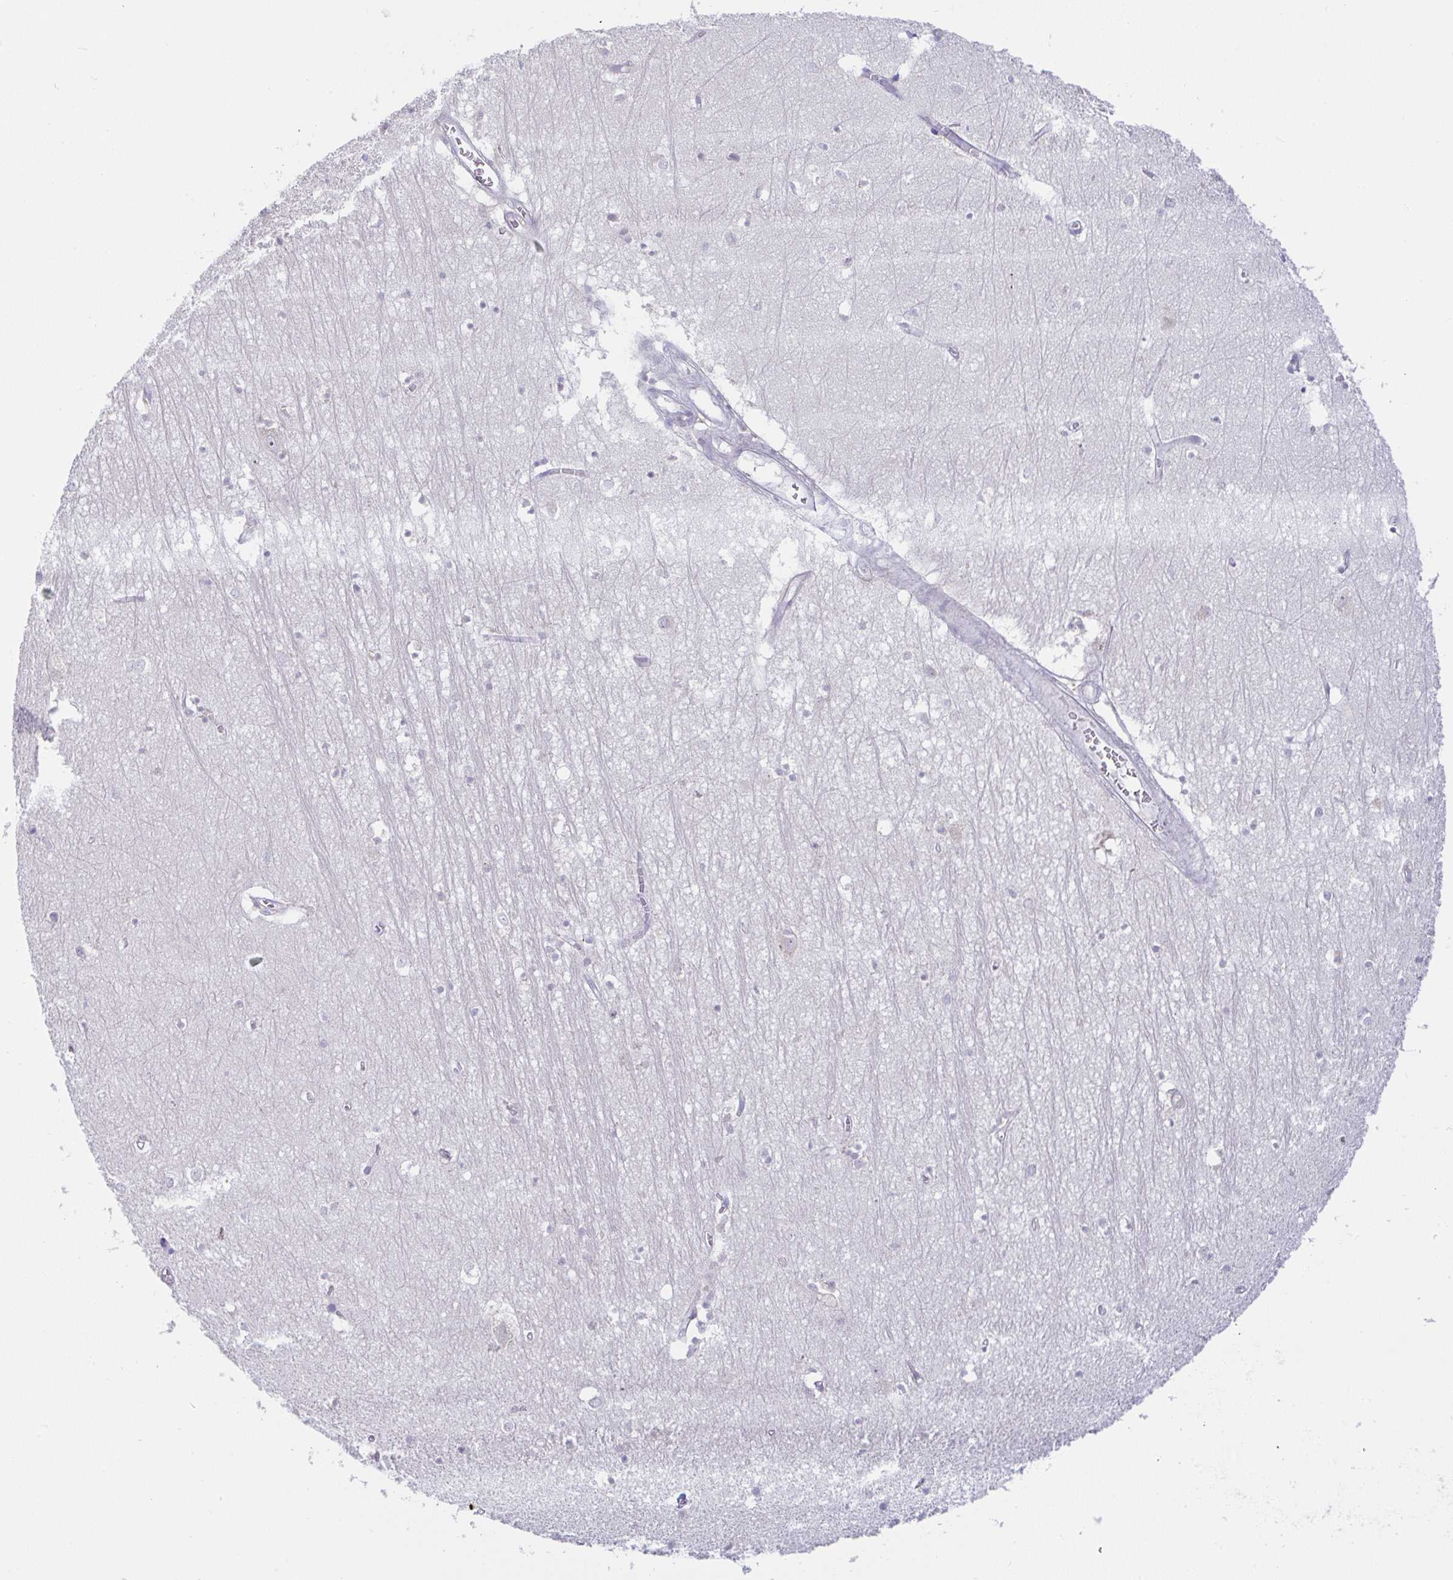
{"staining": {"intensity": "negative", "quantity": "none", "location": "none"}, "tissue": "hippocampus", "cell_type": "Glial cells", "image_type": "normal", "snomed": [{"axis": "morphology", "description": "Normal tissue, NOS"}, {"axis": "topography", "description": "Hippocampus"}], "caption": "This histopathology image is of benign hippocampus stained with immunohistochemistry (IHC) to label a protein in brown with the nuclei are counter-stained blue. There is no expression in glial cells. The staining was performed using DAB (3,3'-diaminobenzidine) to visualize the protein expression in brown, while the nuclei were stained in blue with hematoxylin (Magnification: 20x).", "gene": "DERL2", "patient": {"sex": "female", "age": 64}}